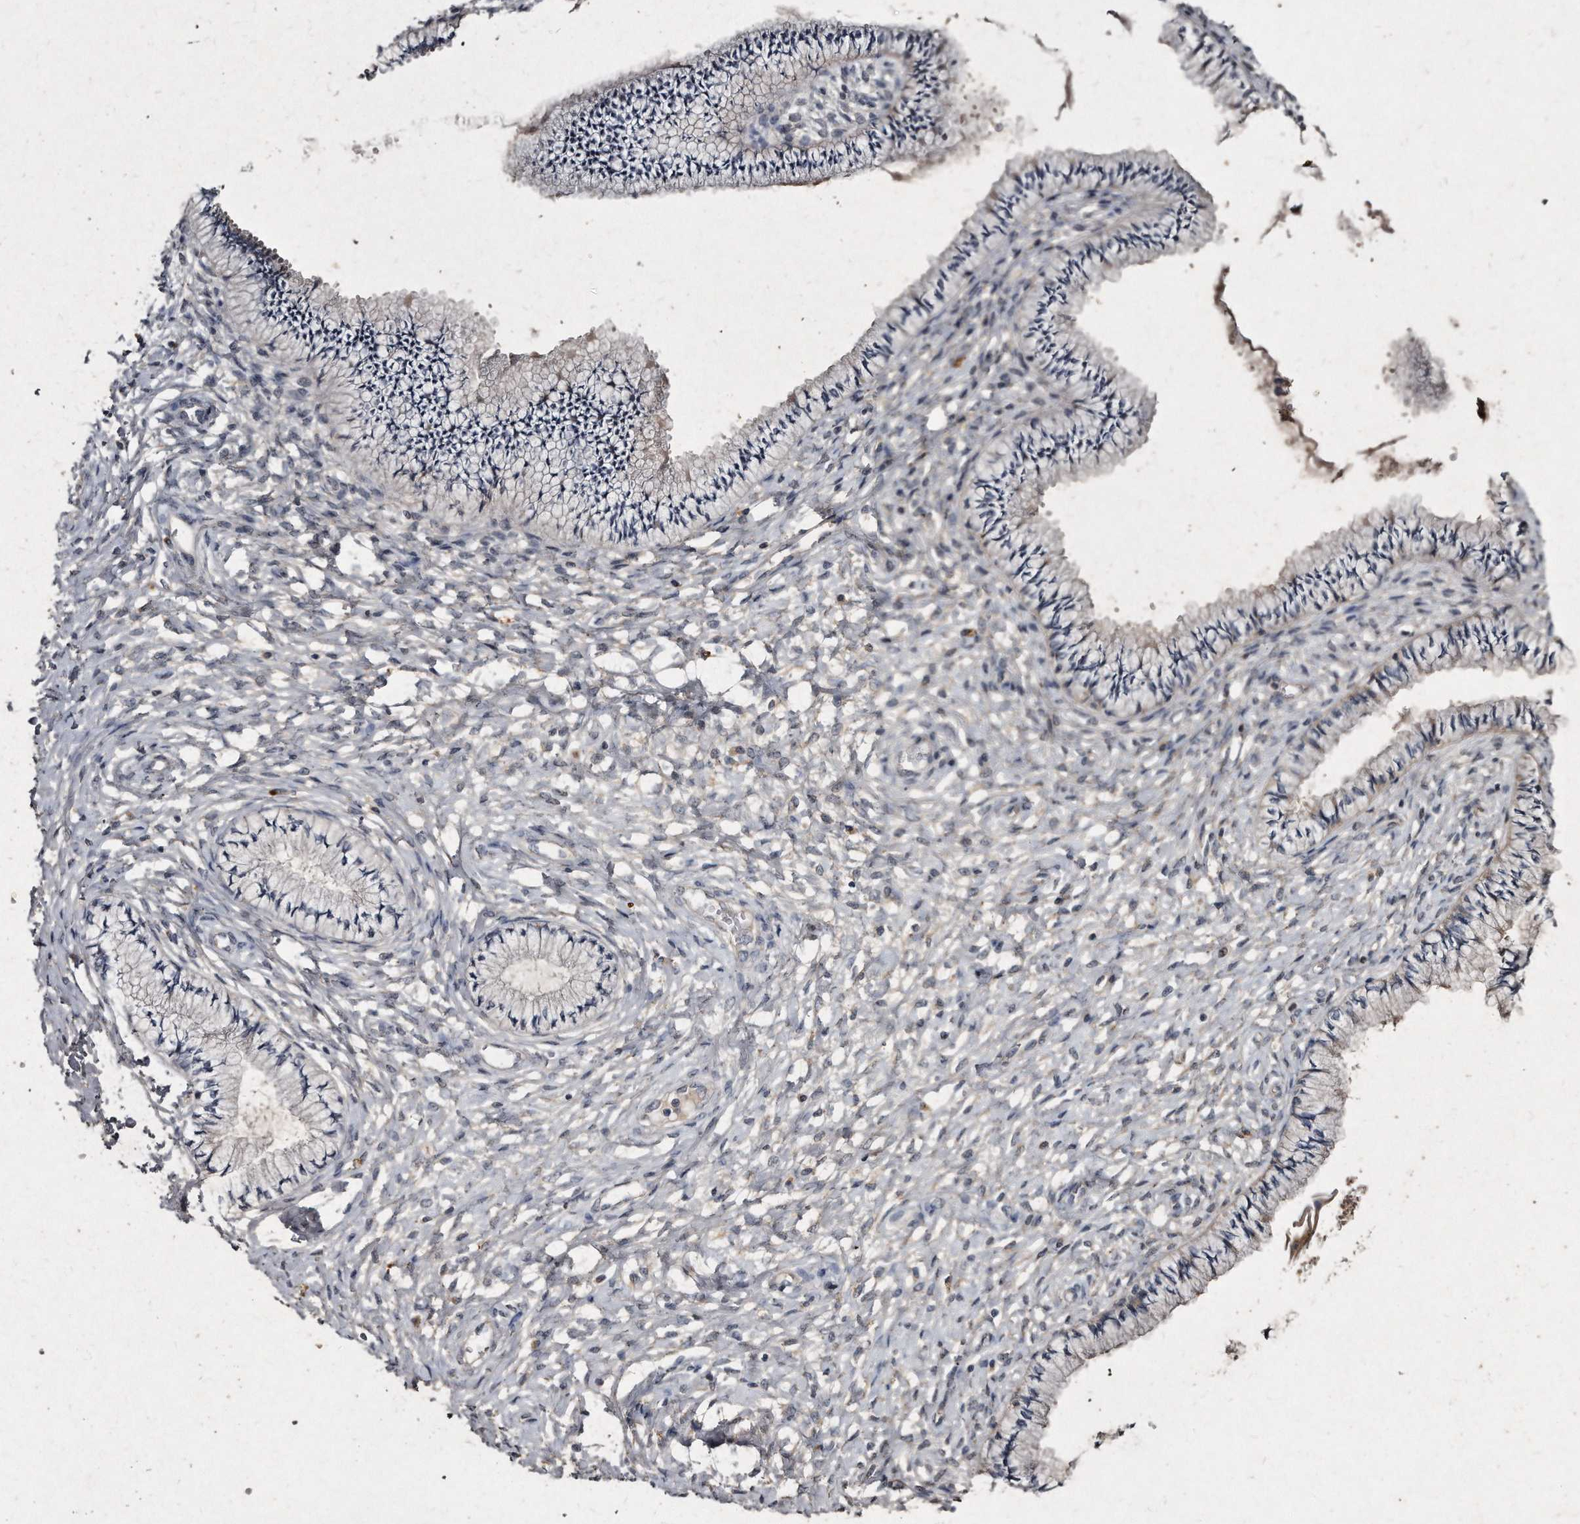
{"staining": {"intensity": "negative", "quantity": "none", "location": "none"}, "tissue": "cervix", "cell_type": "Glandular cells", "image_type": "normal", "snomed": [{"axis": "morphology", "description": "Normal tissue, NOS"}, {"axis": "topography", "description": "Cervix"}], "caption": "DAB (3,3'-diaminobenzidine) immunohistochemical staining of normal cervix exhibits no significant expression in glandular cells. (DAB immunohistochemistry (IHC), high magnification).", "gene": "KLHDC3", "patient": {"sex": "female", "age": 36}}